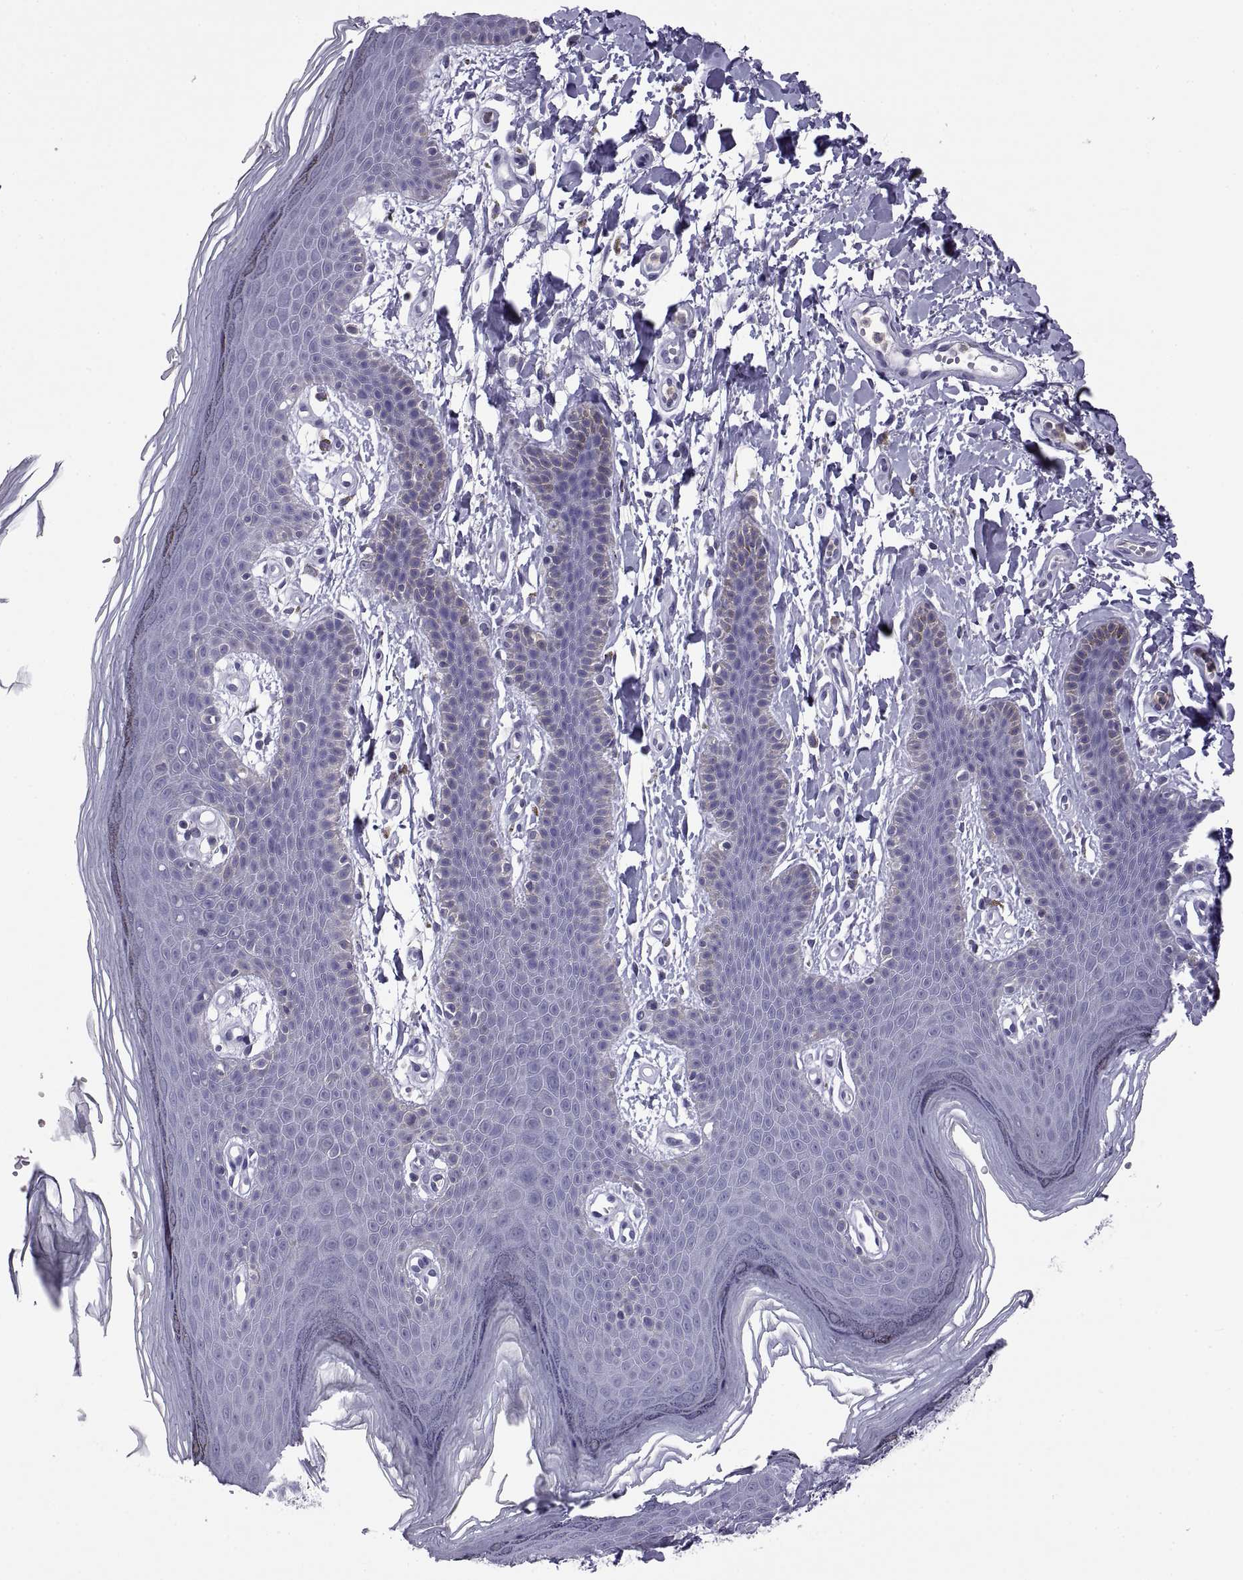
{"staining": {"intensity": "negative", "quantity": "none", "location": "none"}, "tissue": "skin", "cell_type": "Epidermal cells", "image_type": "normal", "snomed": [{"axis": "morphology", "description": "Normal tissue, NOS"}, {"axis": "topography", "description": "Anal"}], "caption": "Histopathology image shows no significant protein expression in epidermal cells of unremarkable skin. The staining was performed using DAB to visualize the protein expression in brown, while the nuclei were stained in blue with hematoxylin (Magnification: 20x).", "gene": "RGS19", "patient": {"sex": "male", "age": 53}}